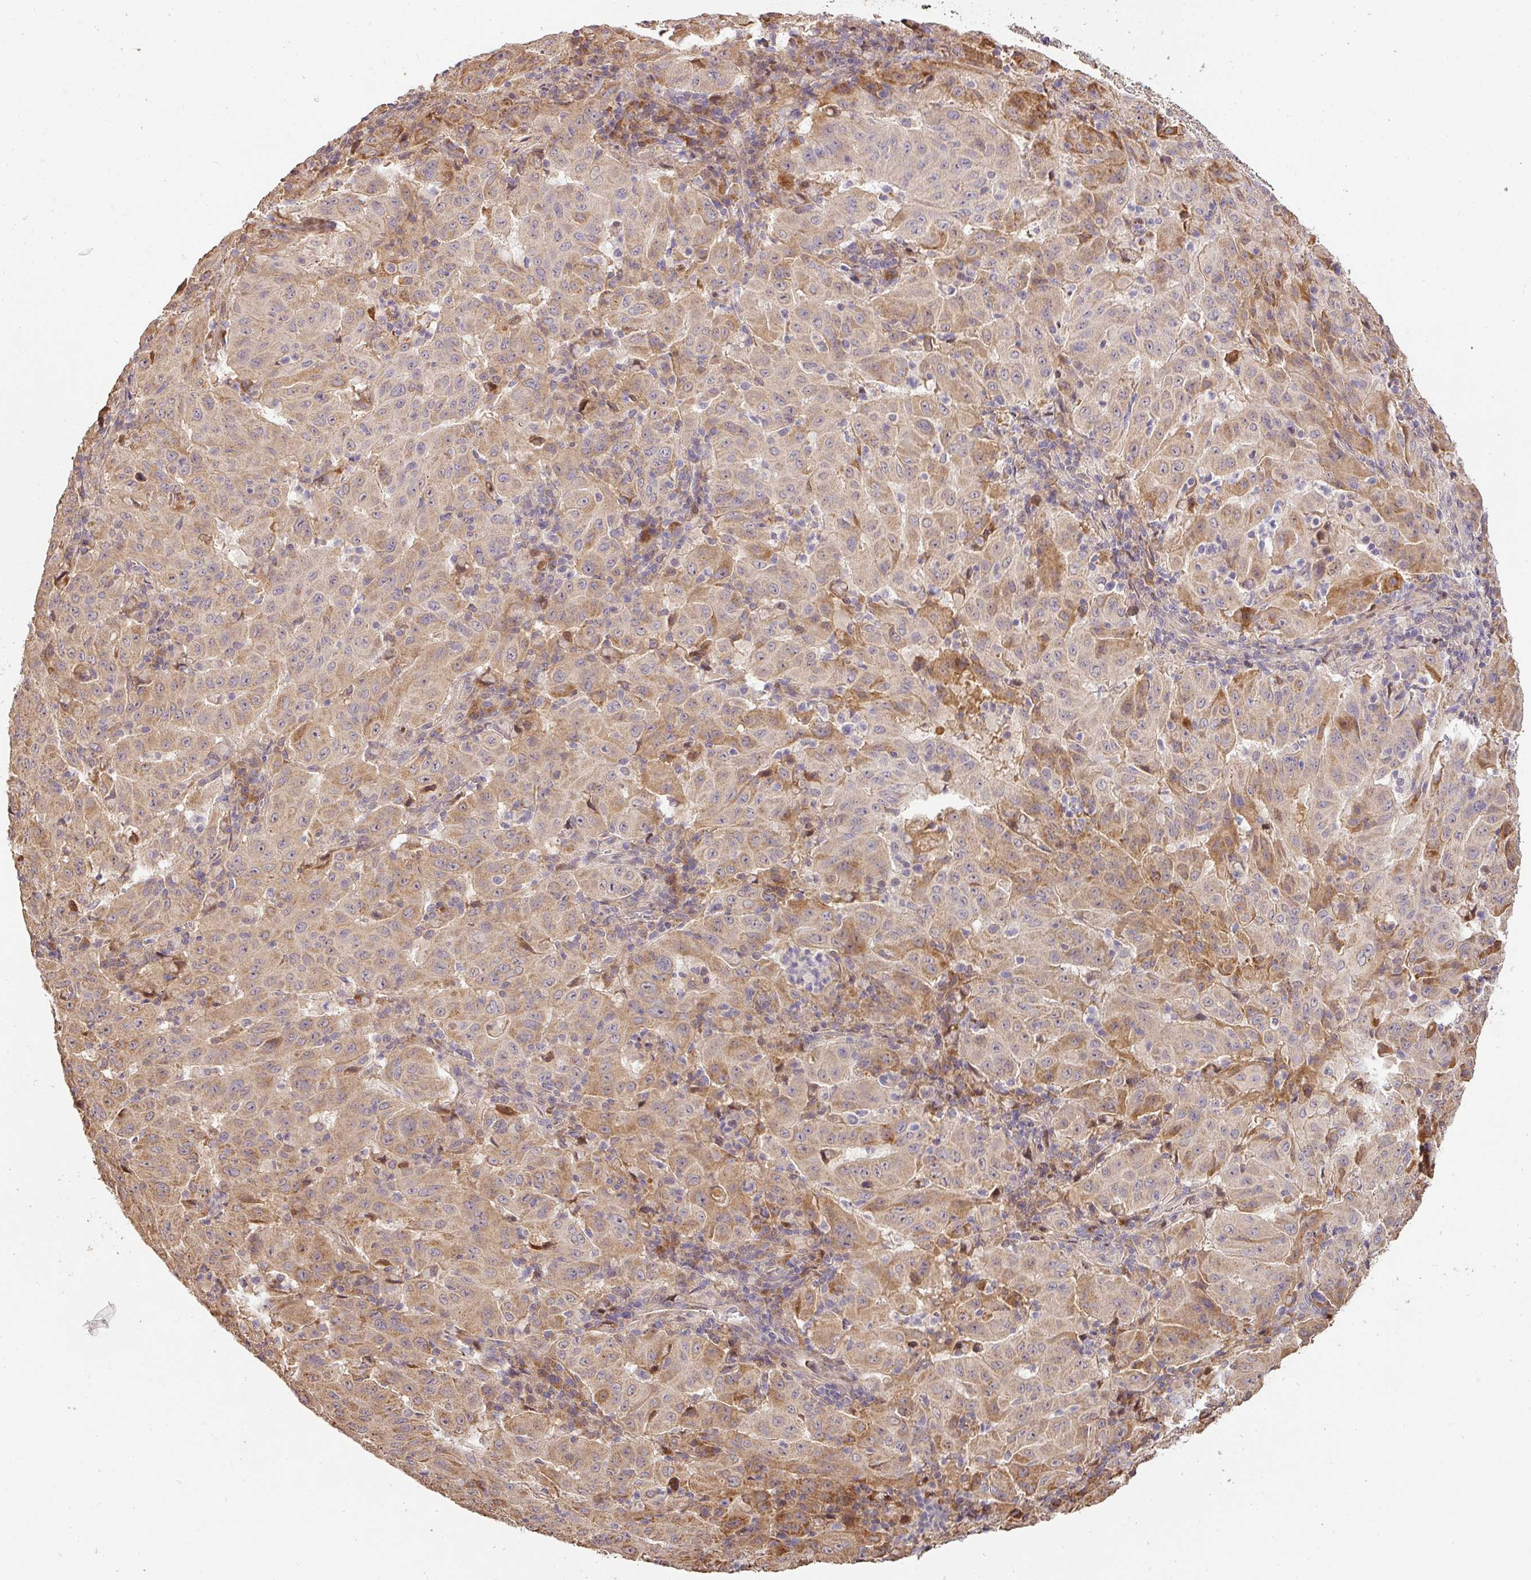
{"staining": {"intensity": "weak", "quantity": "25%-75%", "location": "cytoplasmic/membranous"}, "tissue": "pancreatic cancer", "cell_type": "Tumor cells", "image_type": "cancer", "snomed": [{"axis": "morphology", "description": "Adenocarcinoma, NOS"}, {"axis": "topography", "description": "Pancreas"}], "caption": "Adenocarcinoma (pancreatic) was stained to show a protein in brown. There is low levels of weak cytoplasmic/membranous staining in about 25%-75% of tumor cells. Nuclei are stained in blue.", "gene": "BPIFB3", "patient": {"sex": "male", "age": 63}}